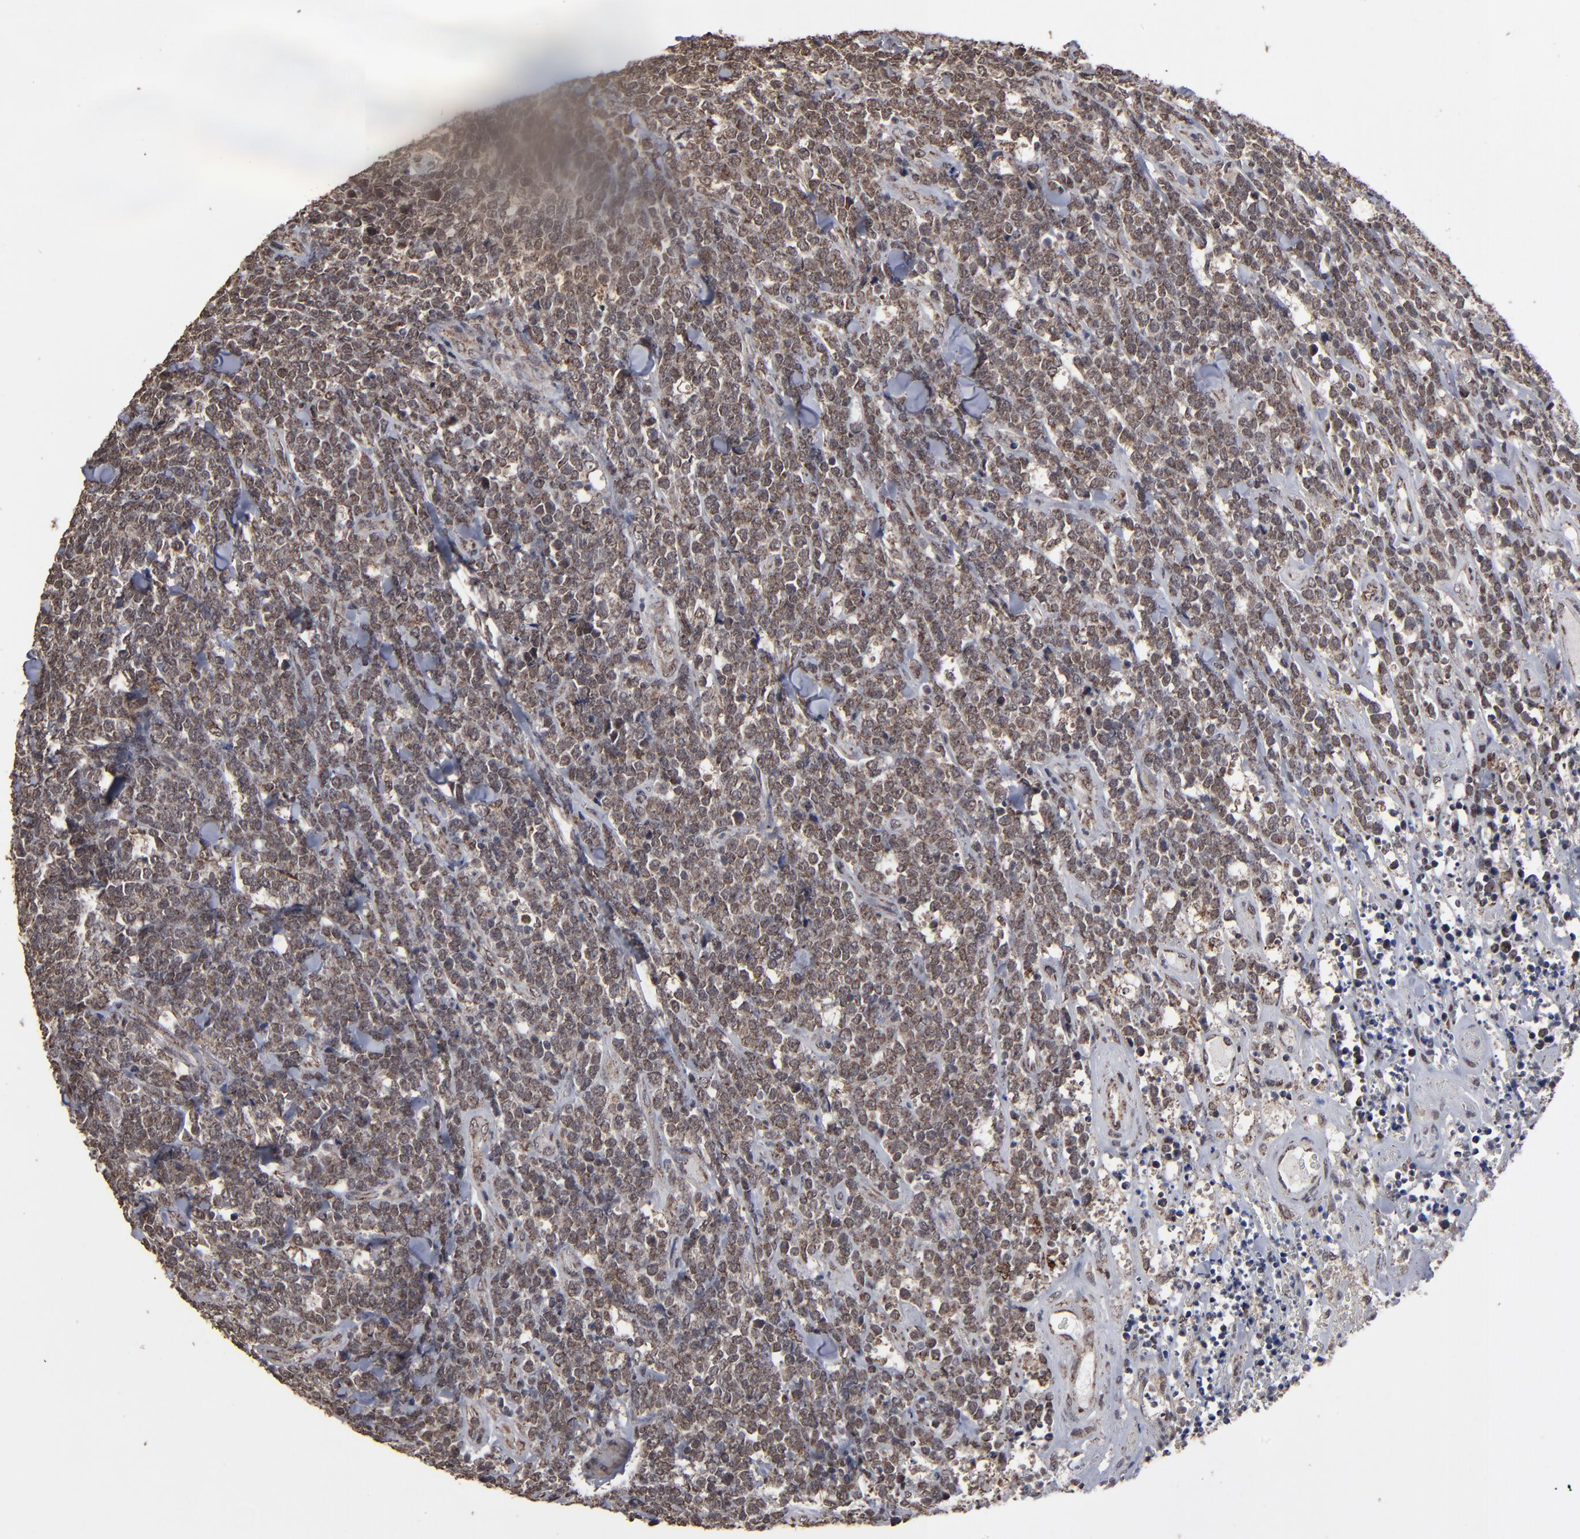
{"staining": {"intensity": "weak", "quantity": "25%-75%", "location": "cytoplasmic/membranous"}, "tissue": "lymphoma", "cell_type": "Tumor cells", "image_type": "cancer", "snomed": [{"axis": "morphology", "description": "Malignant lymphoma, non-Hodgkin's type, High grade"}, {"axis": "topography", "description": "Small intestine"}, {"axis": "topography", "description": "Colon"}], "caption": "Protein staining demonstrates weak cytoplasmic/membranous expression in about 25%-75% of tumor cells in malignant lymphoma, non-Hodgkin's type (high-grade). (brown staining indicates protein expression, while blue staining denotes nuclei).", "gene": "BNIP3", "patient": {"sex": "male", "age": 8}}